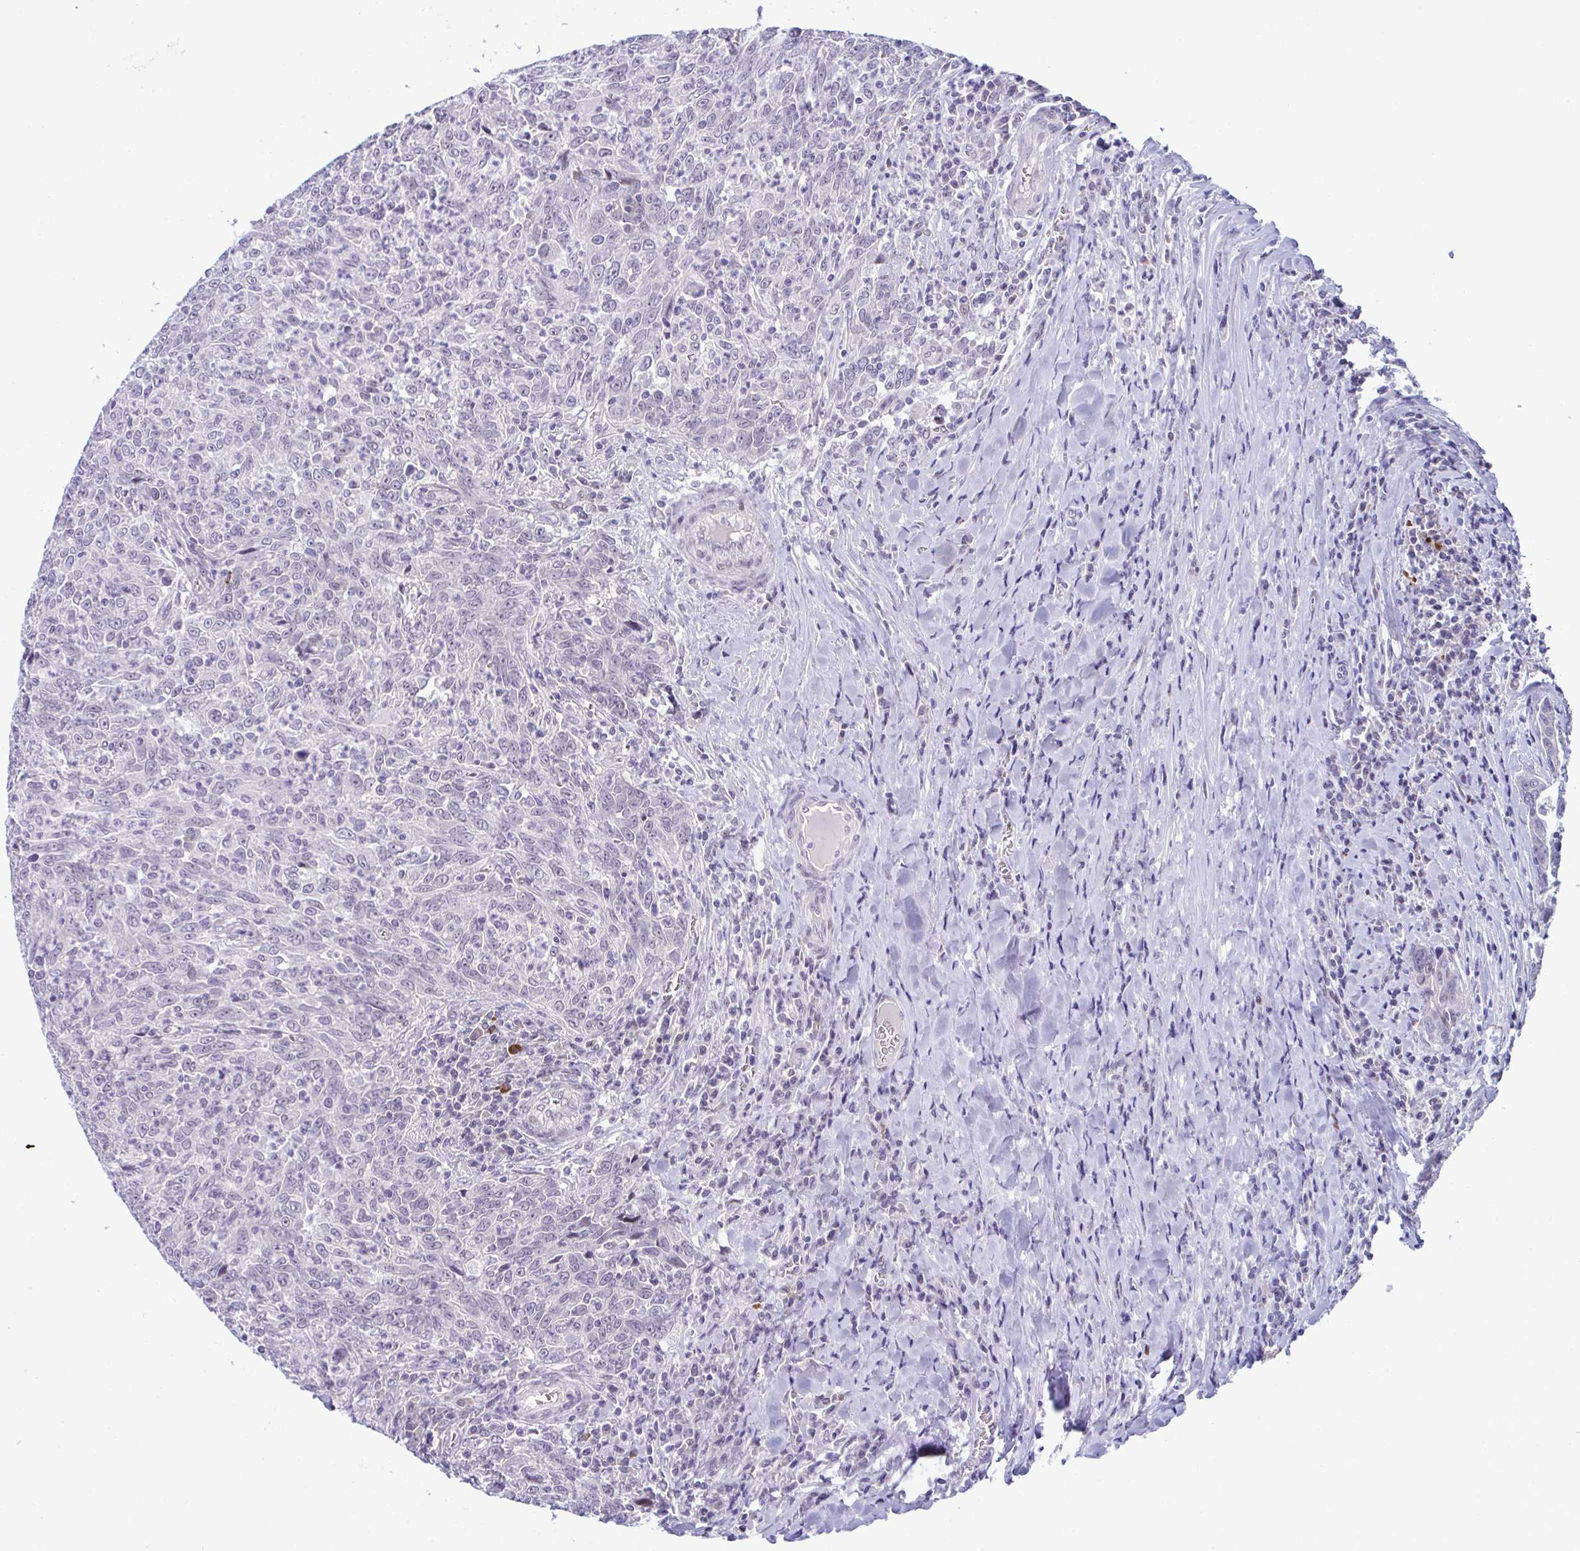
{"staining": {"intensity": "negative", "quantity": "none", "location": "none"}, "tissue": "breast cancer", "cell_type": "Tumor cells", "image_type": "cancer", "snomed": [{"axis": "morphology", "description": "Duct carcinoma"}, {"axis": "topography", "description": "Breast"}], "caption": "Immunohistochemistry (IHC) micrograph of human breast infiltrating ductal carcinoma stained for a protein (brown), which demonstrates no staining in tumor cells.", "gene": "USP35", "patient": {"sex": "female", "age": 50}}